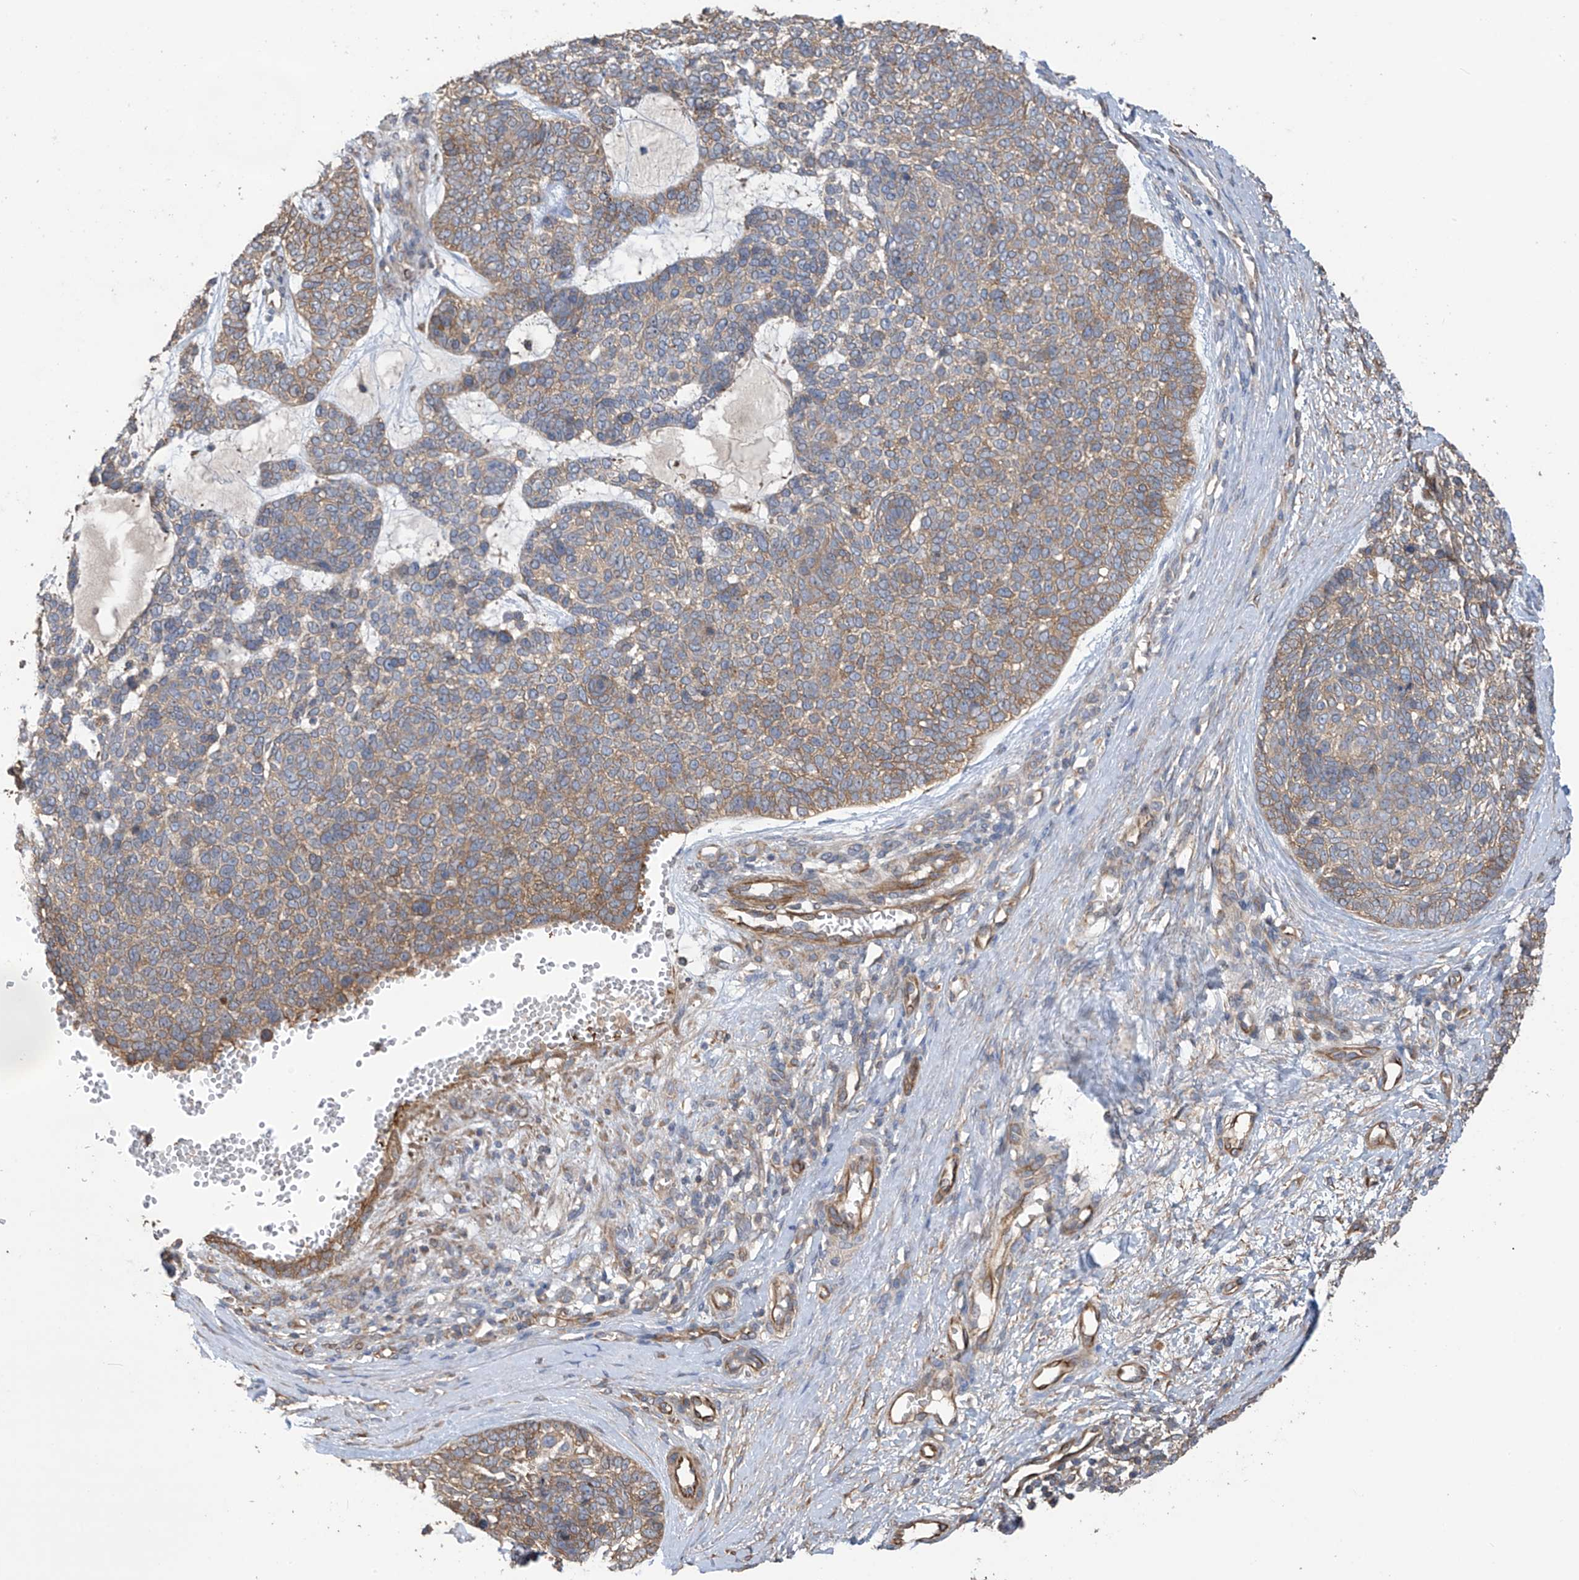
{"staining": {"intensity": "moderate", "quantity": "25%-75%", "location": "cytoplasmic/membranous"}, "tissue": "skin cancer", "cell_type": "Tumor cells", "image_type": "cancer", "snomed": [{"axis": "morphology", "description": "Basal cell carcinoma"}, {"axis": "topography", "description": "Skin"}], "caption": "Immunohistochemical staining of human skin cancer (basal cell carcinoma) shows medium levels of moderate cytoplasmic/membranous protein positivity in about 25%-75% of tumor cells. (Brightfield microscopy of DAB IHC at high magnification).", "gene": "PHACTR4", "patient": {"sex": "female", "age": 81}}